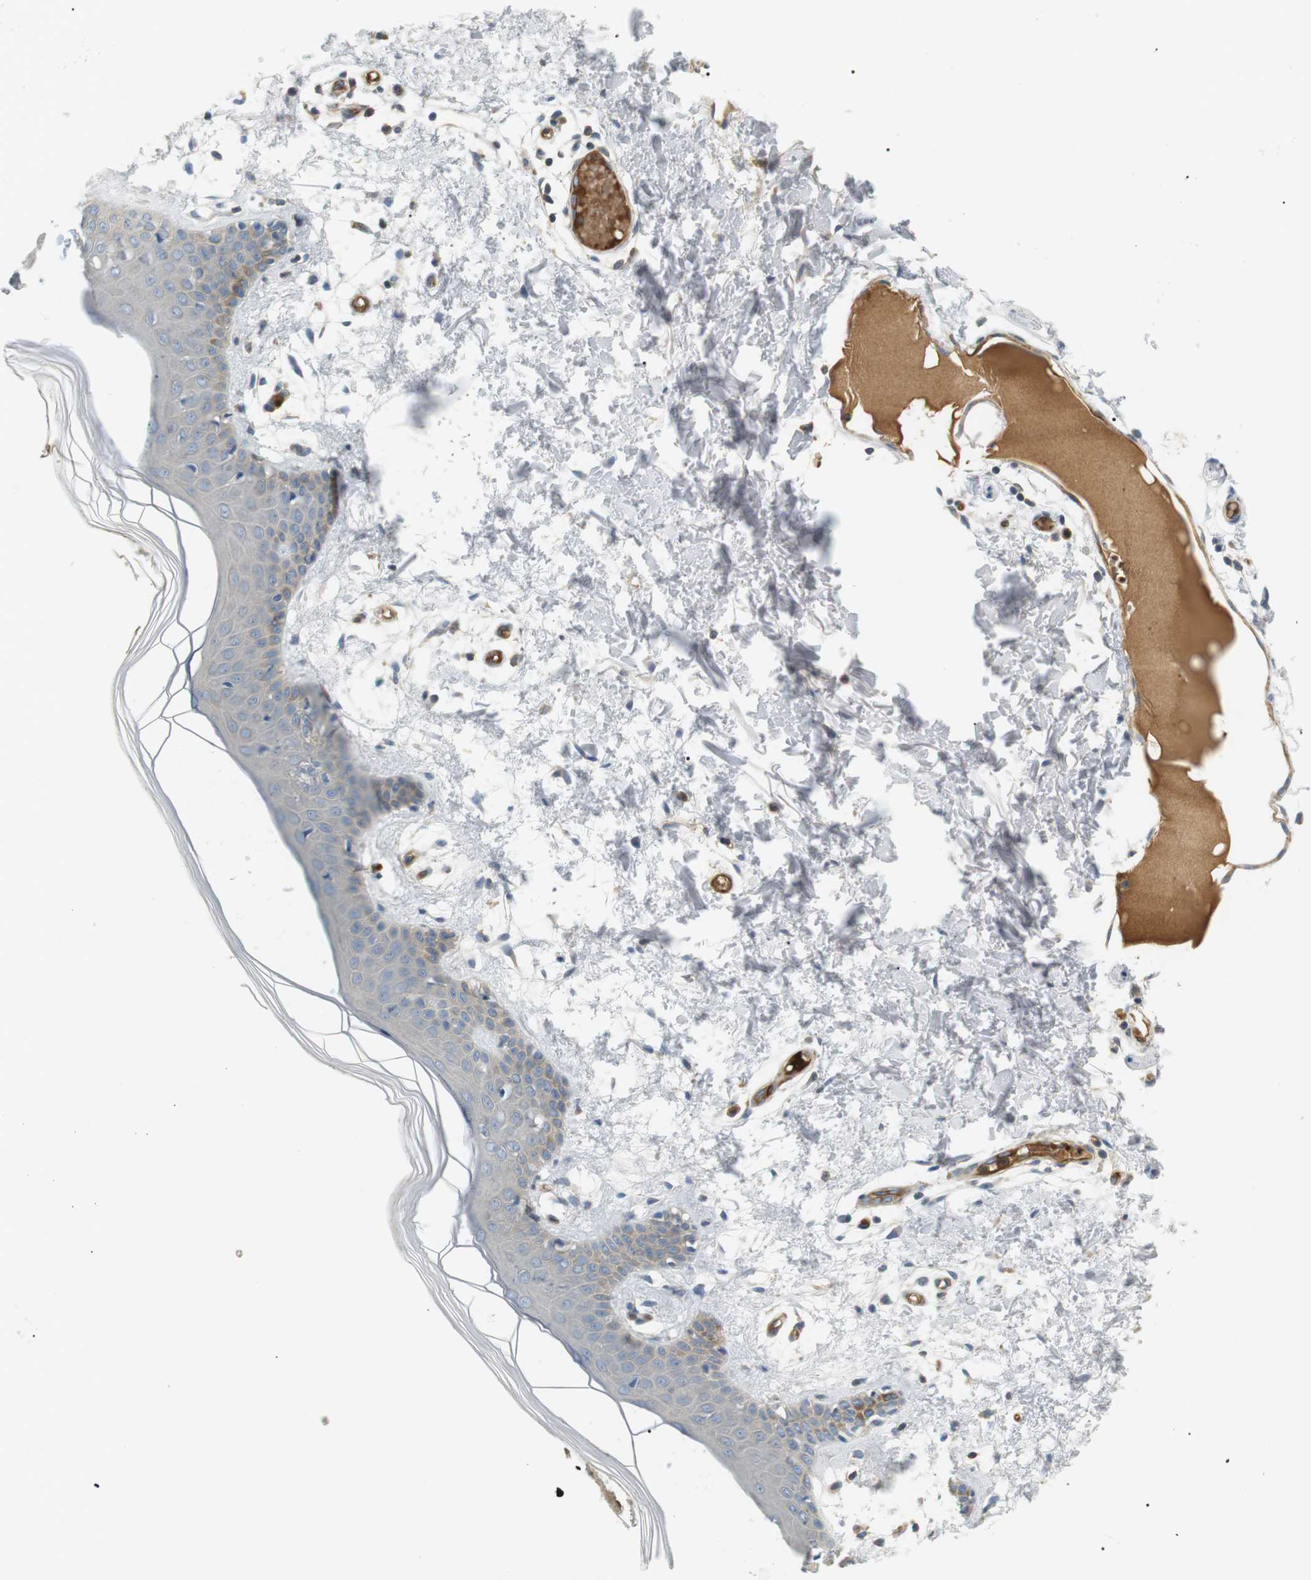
{"staining": {"intensity": "negative", "quantity": "none", "location": "none"}, "tissue": "skin", "cell_type": "Fibroblasts", "image_type": "normal", "snomed": [{"axis": "morphology", "description": "Normal tissue, NOS"}, {"axis": "topography", "description": "Skin"}], "caption": "This micrograph is of benign skin stained with immunohistochemistry (IHC) to label a protein in brown with the nuclei are counter-stained blue. There is no expression in fibroblasts. (DAB IHC visualized using brightfield microscopy, high magnification).", "gene": "ADCY10", "patient": {"sex": "male", "age": 53}}